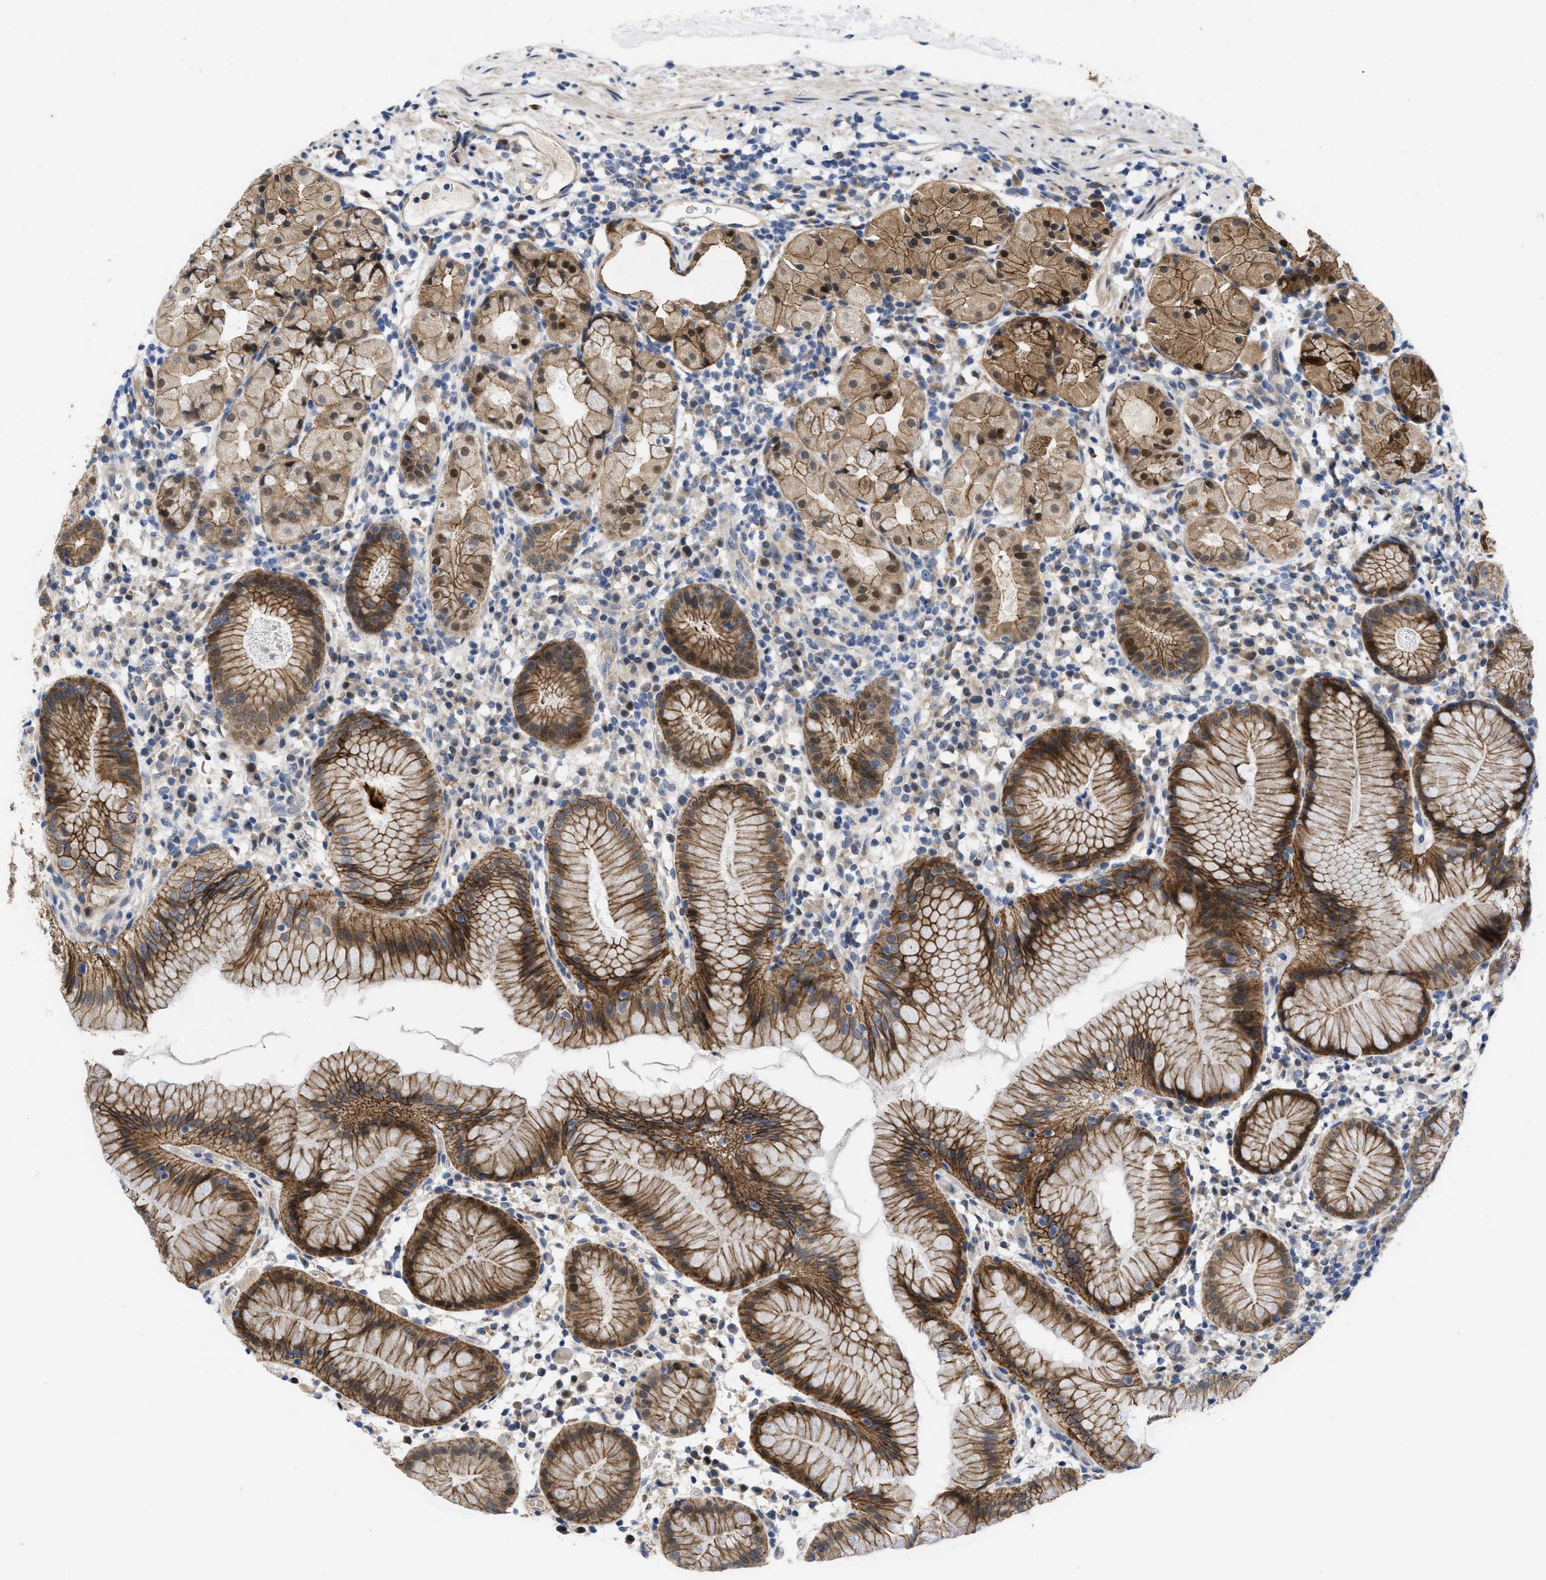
{"staining": {"intensity": "strong", "quantity": ">75%", "location": "cytoplasmic/membranous,nuclear"}, "tissue": "stomach", "cell_type": "Glandular cells", "image_type": "normal", "snomed": [{"axis": "morphology", "description": "Normal tissue, NOS"}, {"axis": "topography", "description": "Stomach"}, {"axis": "topography", "description": "Stomach, lower"}], "caption": "A histopathology image of stomach stained for a protein exhibits strong cytoplasmic/membranous,nuclear brown staining in glandular cells.", "gene": "CDPF1", "patient": {"sex": "female", "age": 75}}